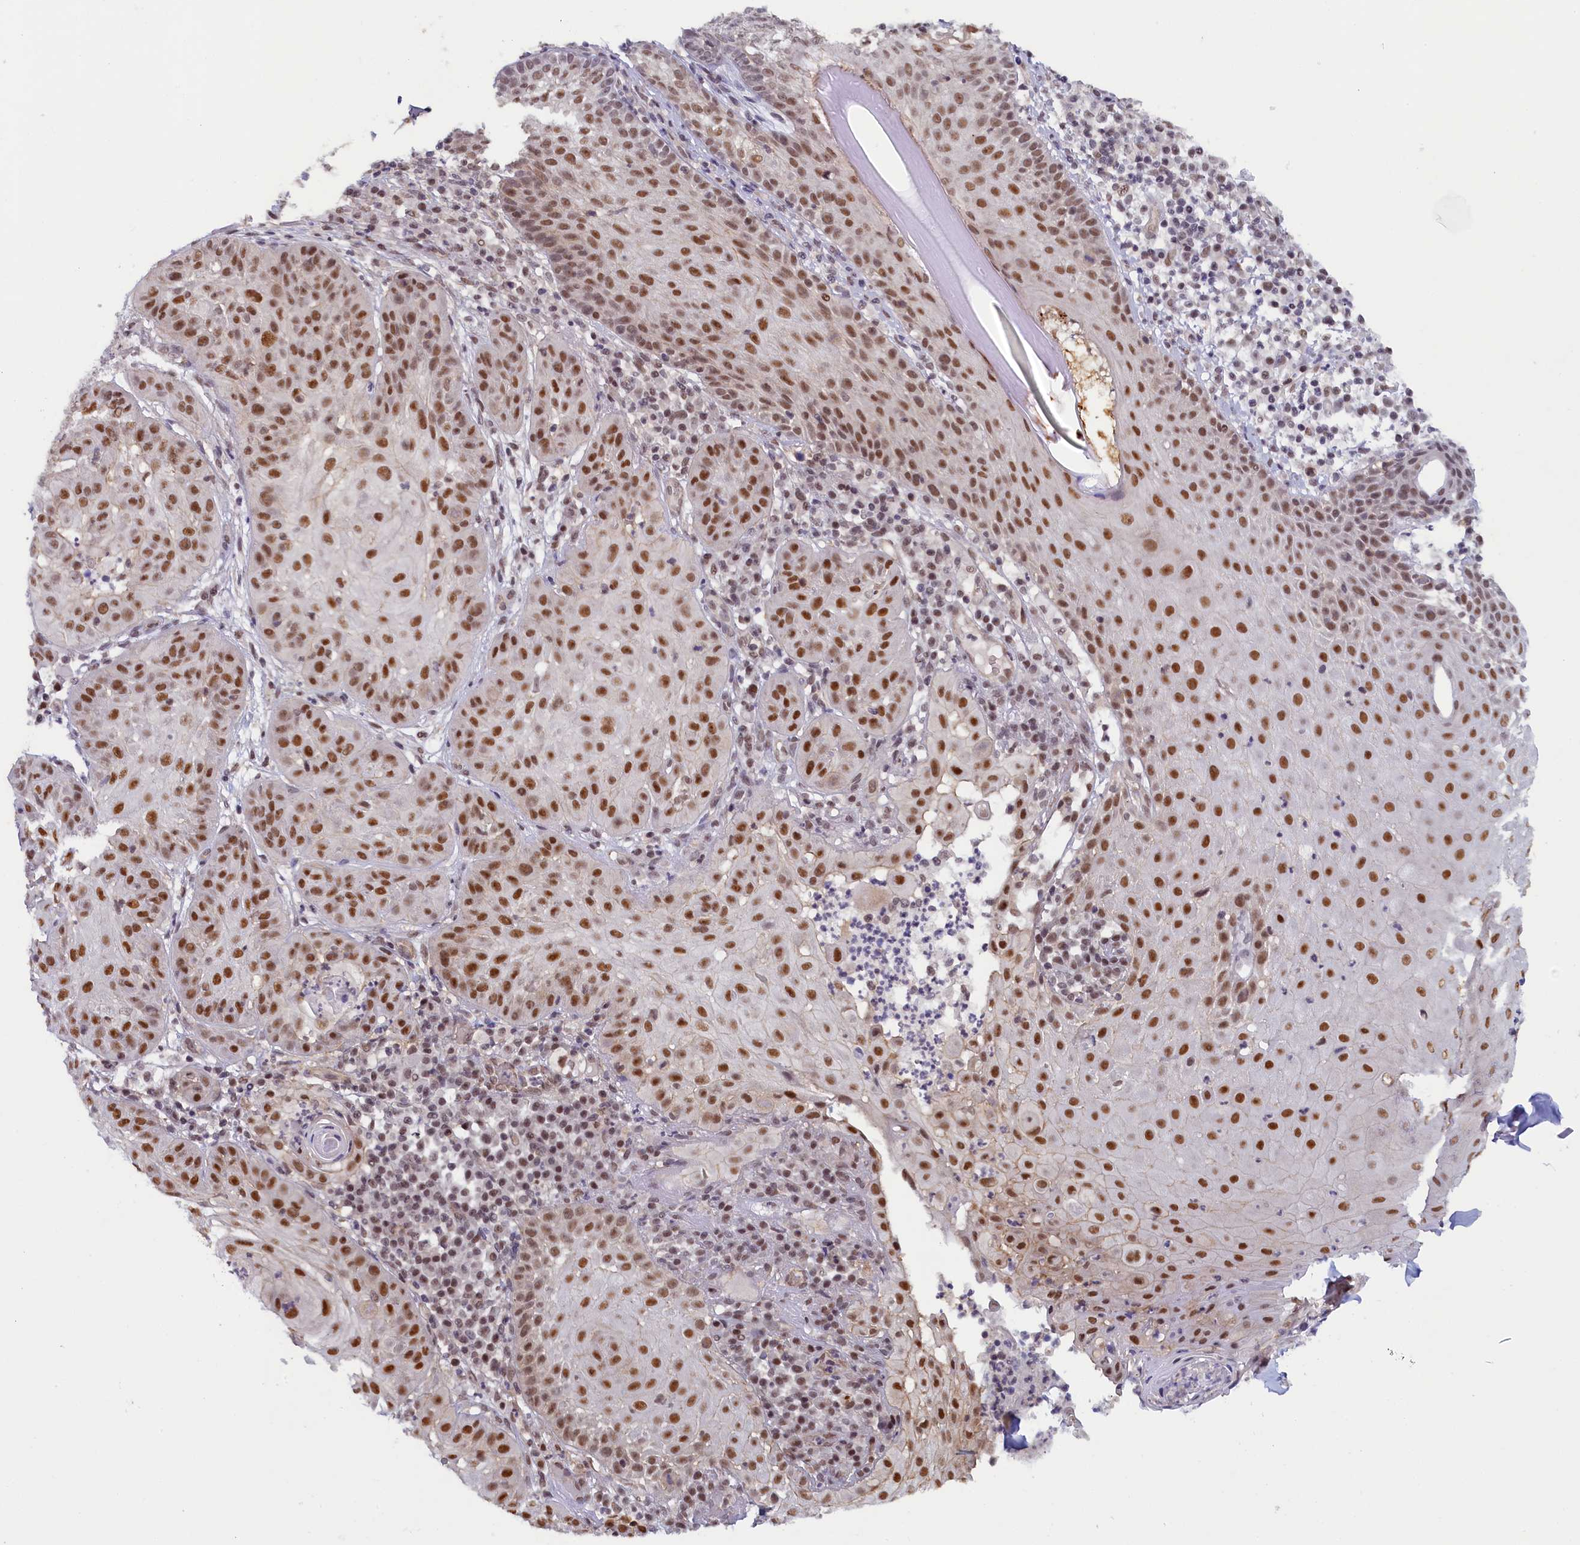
{"staining": {"intensity": "moderate", "quantity": ">75%", "location": "nuclear"}, "tissue": "skin cancer", "cell_type": "Tumor cells", "image_type": "cancer", "snomed": [{"axis": "morphology", "description": "Normal tissue, NOS"}, {"axis": "morphology", "description": "Basal cell carcinoma"}, {"axis": "topography", "description": "Skin"}], "caption": "Protein staining of basal cell carcinoma (skin) tissue reveals moderate nuclear expression in approximately >75% of tumor cells.", "gene": "INTS14", "patient": {"sex": "male", "age": 93}}